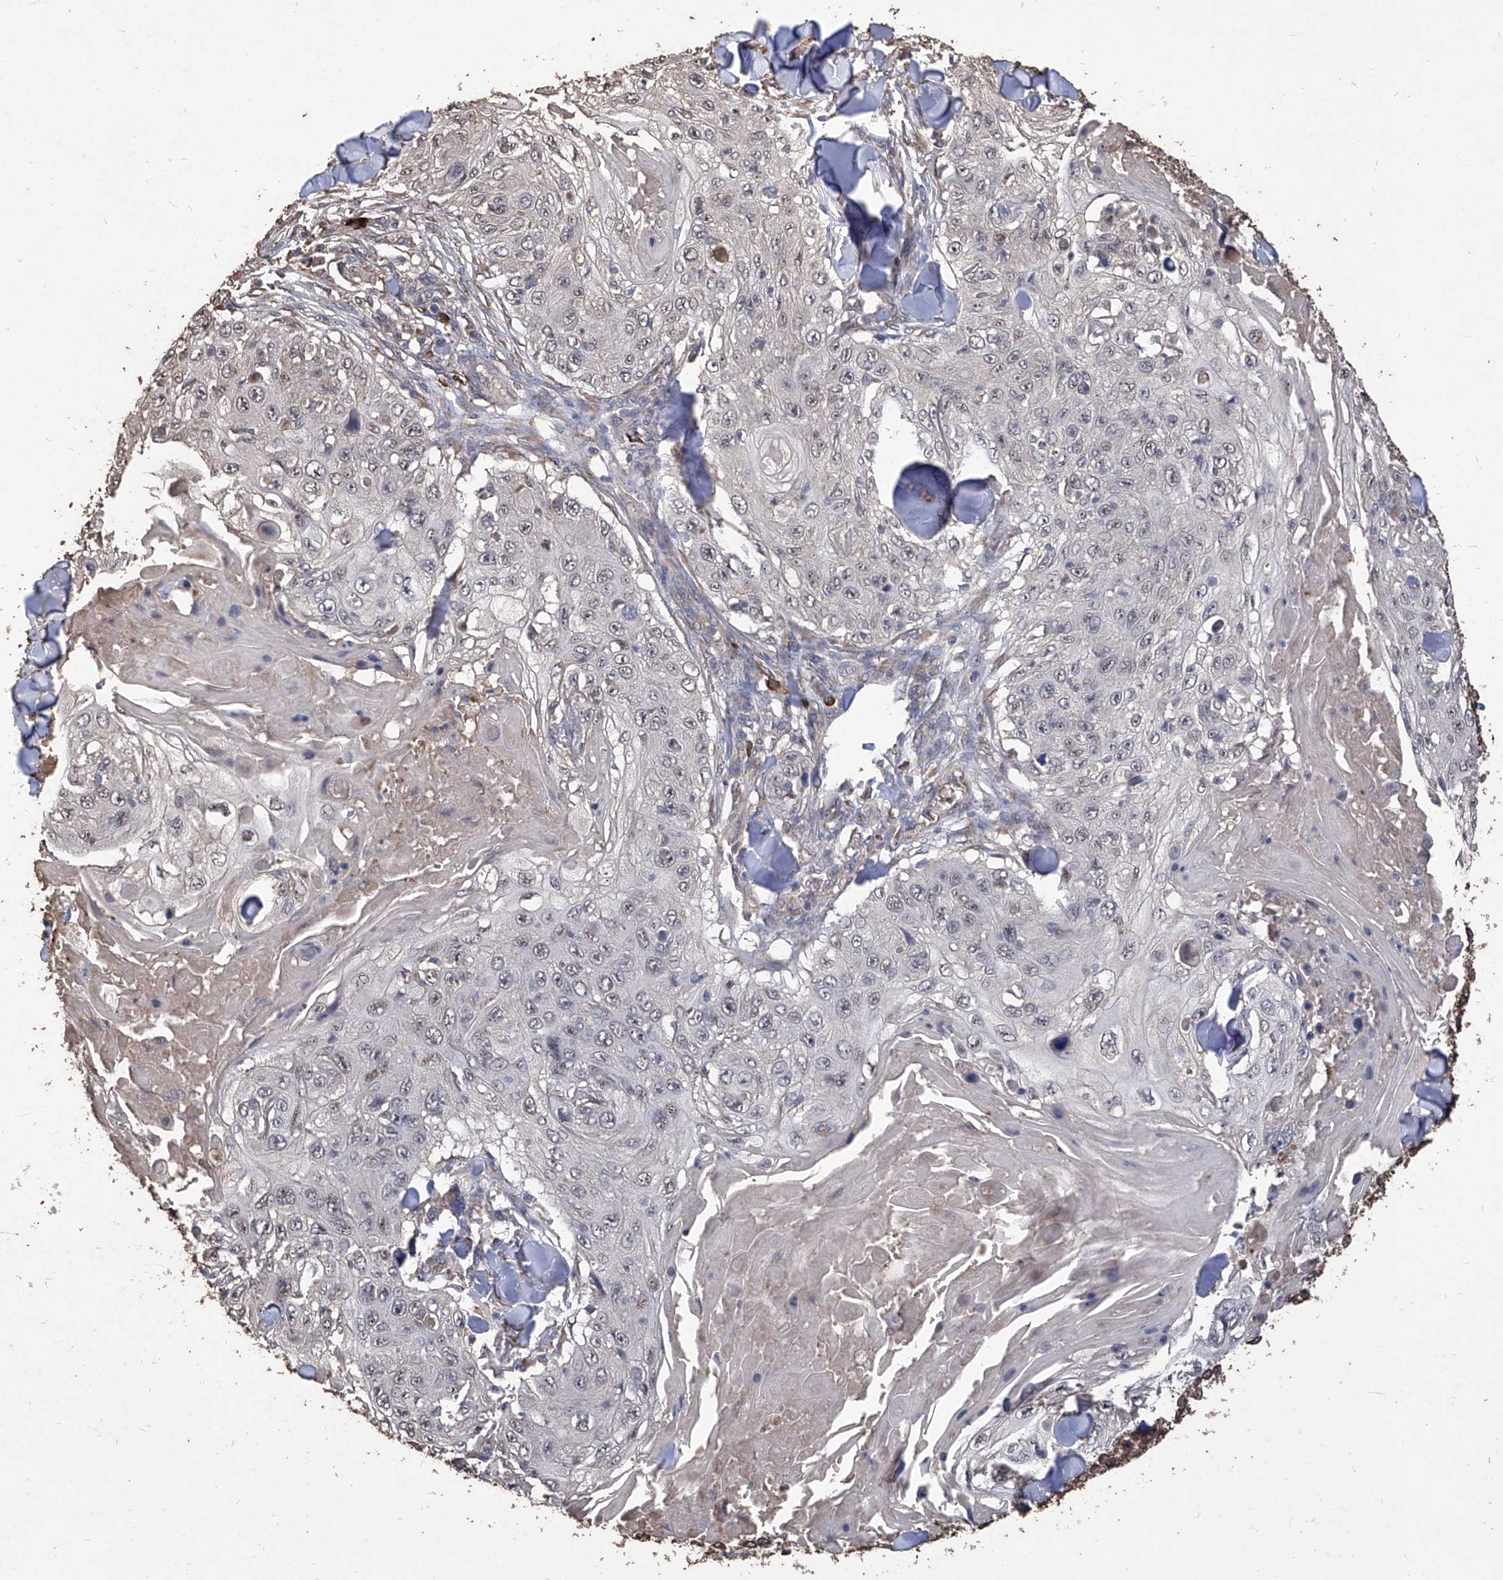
{"staining": {"intensity": "negative", "quantity": "none", "location": "none"}, "tissue": "skin cancer", "cell_type": "Tumor cells", "image_type": "cancer", "snomed": [{"axis": "morphology", "description": "Squamous cell carcinoma, NOS"}, {"axis": "topography", "description": "Skin"}], "caption": "IHC image of neoplastic tissue: skin squamous cell carcinoma stained with DAB (3,3'-diaminobenzidine) reveals no significant protein positivity in tumor cells.", "gene": "EML1", "patient": {"sex": "male", "age": 86}}